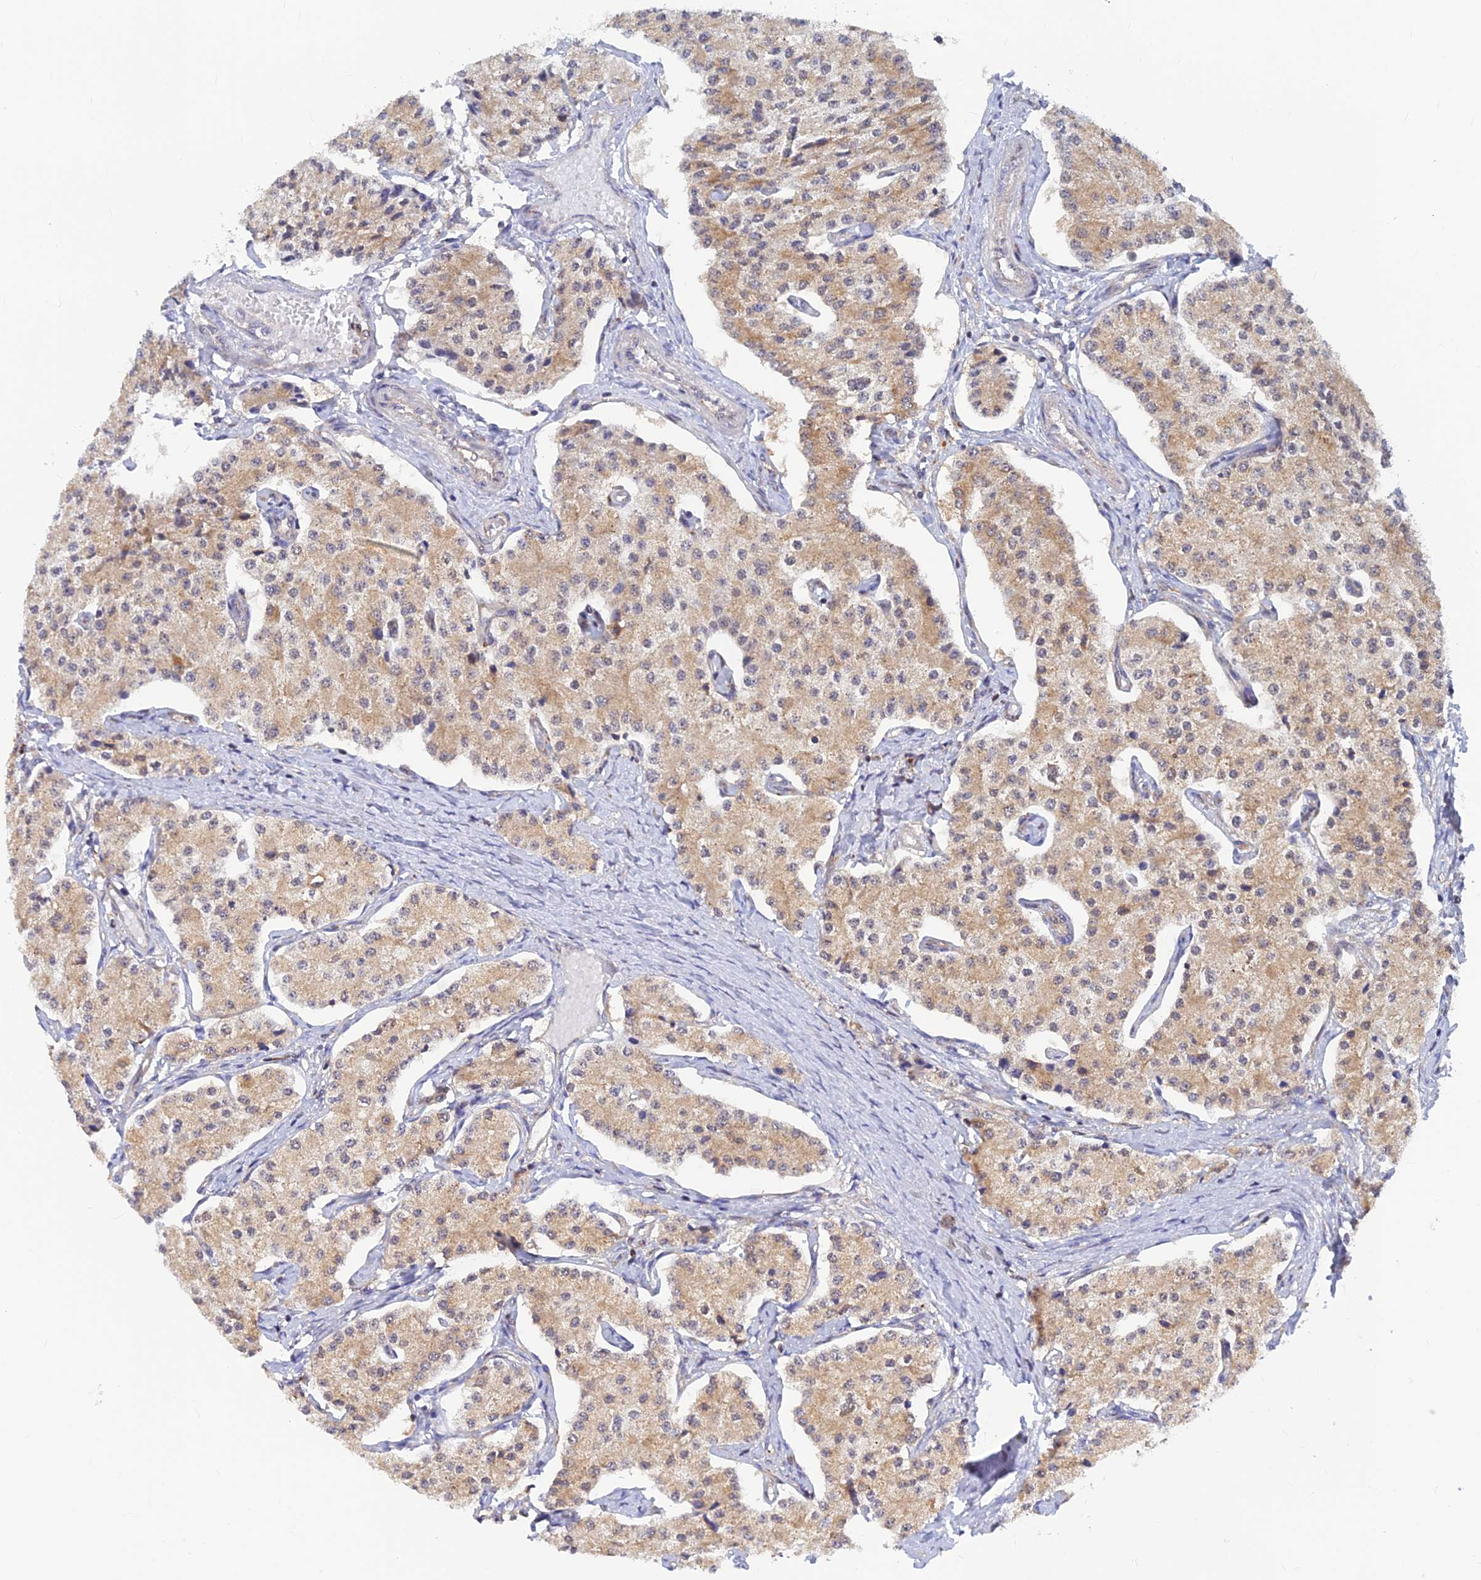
{"staining": {"intensity": "weak", "quantity": ">75%", "location": "cytoplasmic/membranous"}, "tissue": "carcinoid", "cell_type": "Tumor cells", "image_type": "cancer", "snomed": [{"axis": "morphology", "description": "Carcinoid, malignant, NOS"}, {"axis": "topography", "description": "Colon"}], "caption": "A low amount of weak cytoplasmic/membranous positivity is identified in approximately >75% of tumor cells in carcinoid tissue. Using DAB (3,3'-diaminobenzidine) (brown) and hematoxylin (blue) stains, captured at high magnification using brightfield microscopy.", "gene": "LYSMD2", "patient": {"sex": "female", "age": 52}}